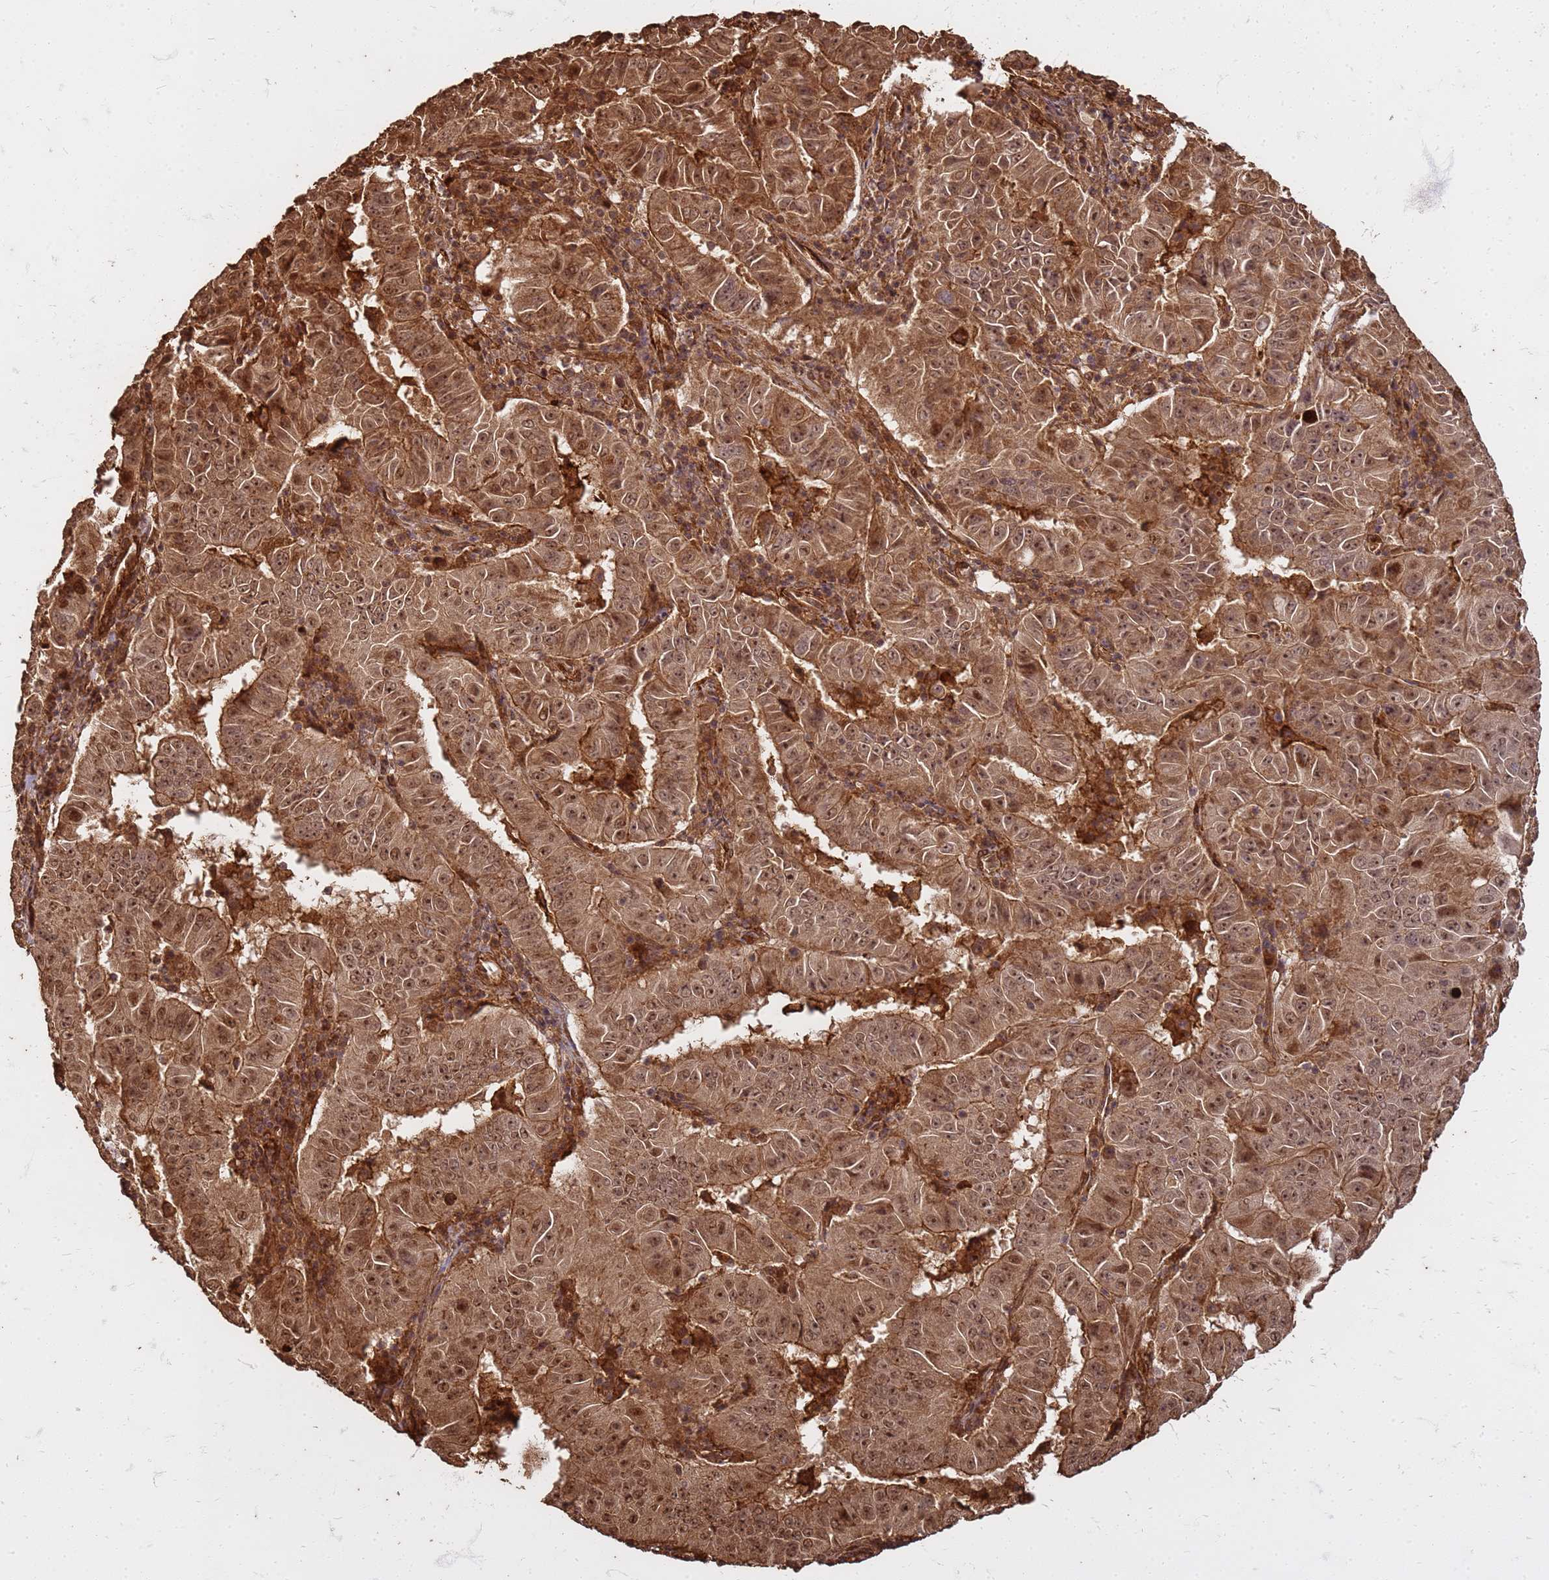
{"staining": {"intensity": "moderate", "quantity": ">75%", "location": "cytoplasmic/membranous,nuclear"}, "tissue": "pancreatic cancer", "cell_type": "Tumor cells", "image_type": "cancer", "snomed": [{"axis": "morphology", "description": "Adenocarcinoma, NOS"}, {"axis": "topography", "description": "Pancreas"}], "caption": "Moderate cytoplasmic/membranous and nuclear expression for a protein is seen in about >75% of tumor cells of pancreatic cancer using immunohistochemistry (IHC).", "gene": "KIF26A", "patient": {"sex": "male", "age": 63}}